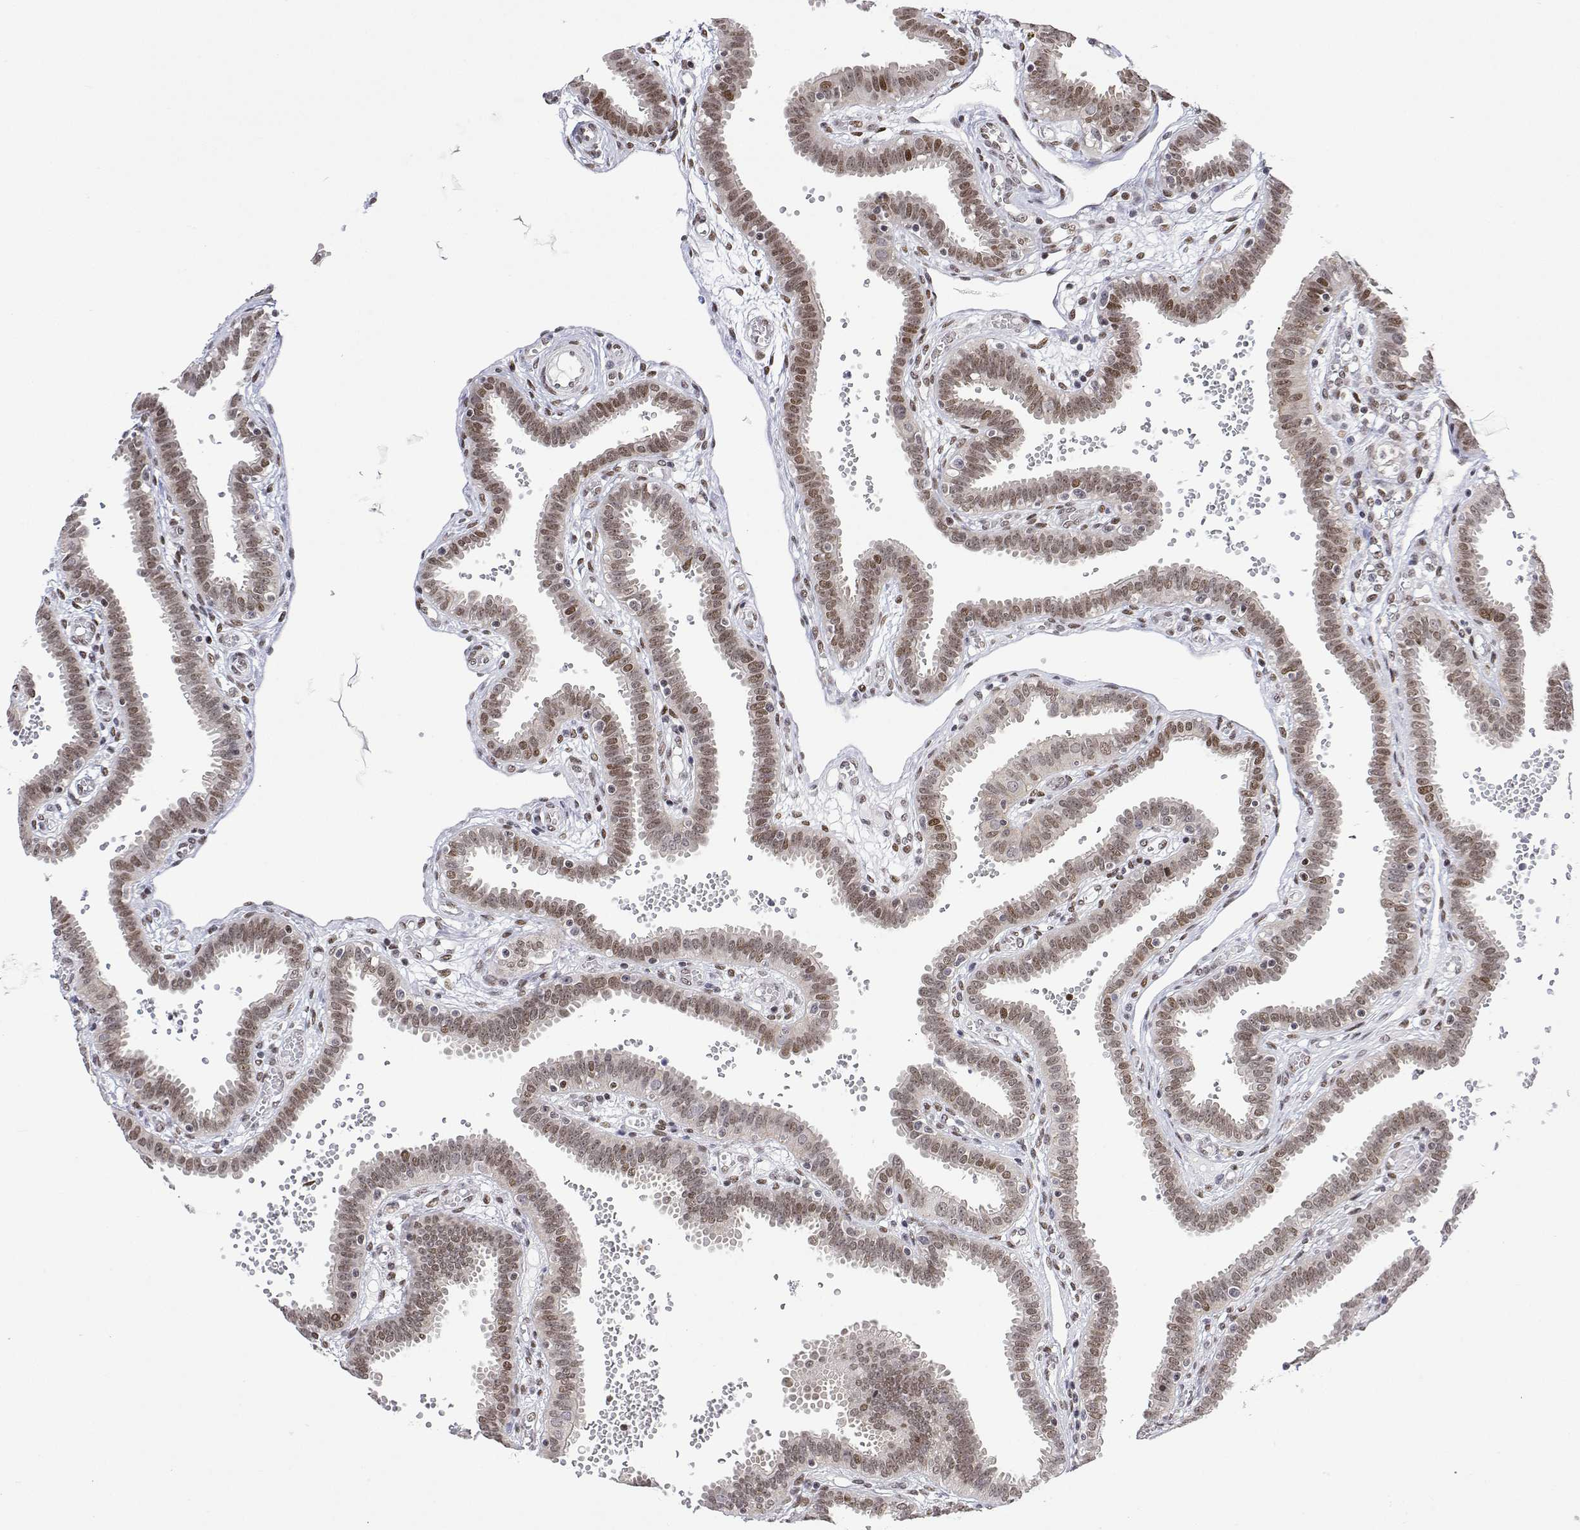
{"staining": {"intensity": "moderate", "quantity": ">75%", "location": "nuclear"}, "tissue": "fallopian tube", "cell_type": "Glandular cells", "image_type": "normal", "snomed": [{"axis": "morphology", "description": "Normal tissue, NOS"}, {"axis": "topography", "description": "Fallopian tube"}], "caption": "High-magnification brightfield microscopy of benign fallopian tube stained with DAB (brown) and counterstained with hematoxylin (blue). glandular cells exhibit moderate nuclear positivity is identified in about>75% of cells.", "gene": "XPC", "patient": {"sex": "female", "age": 37}}